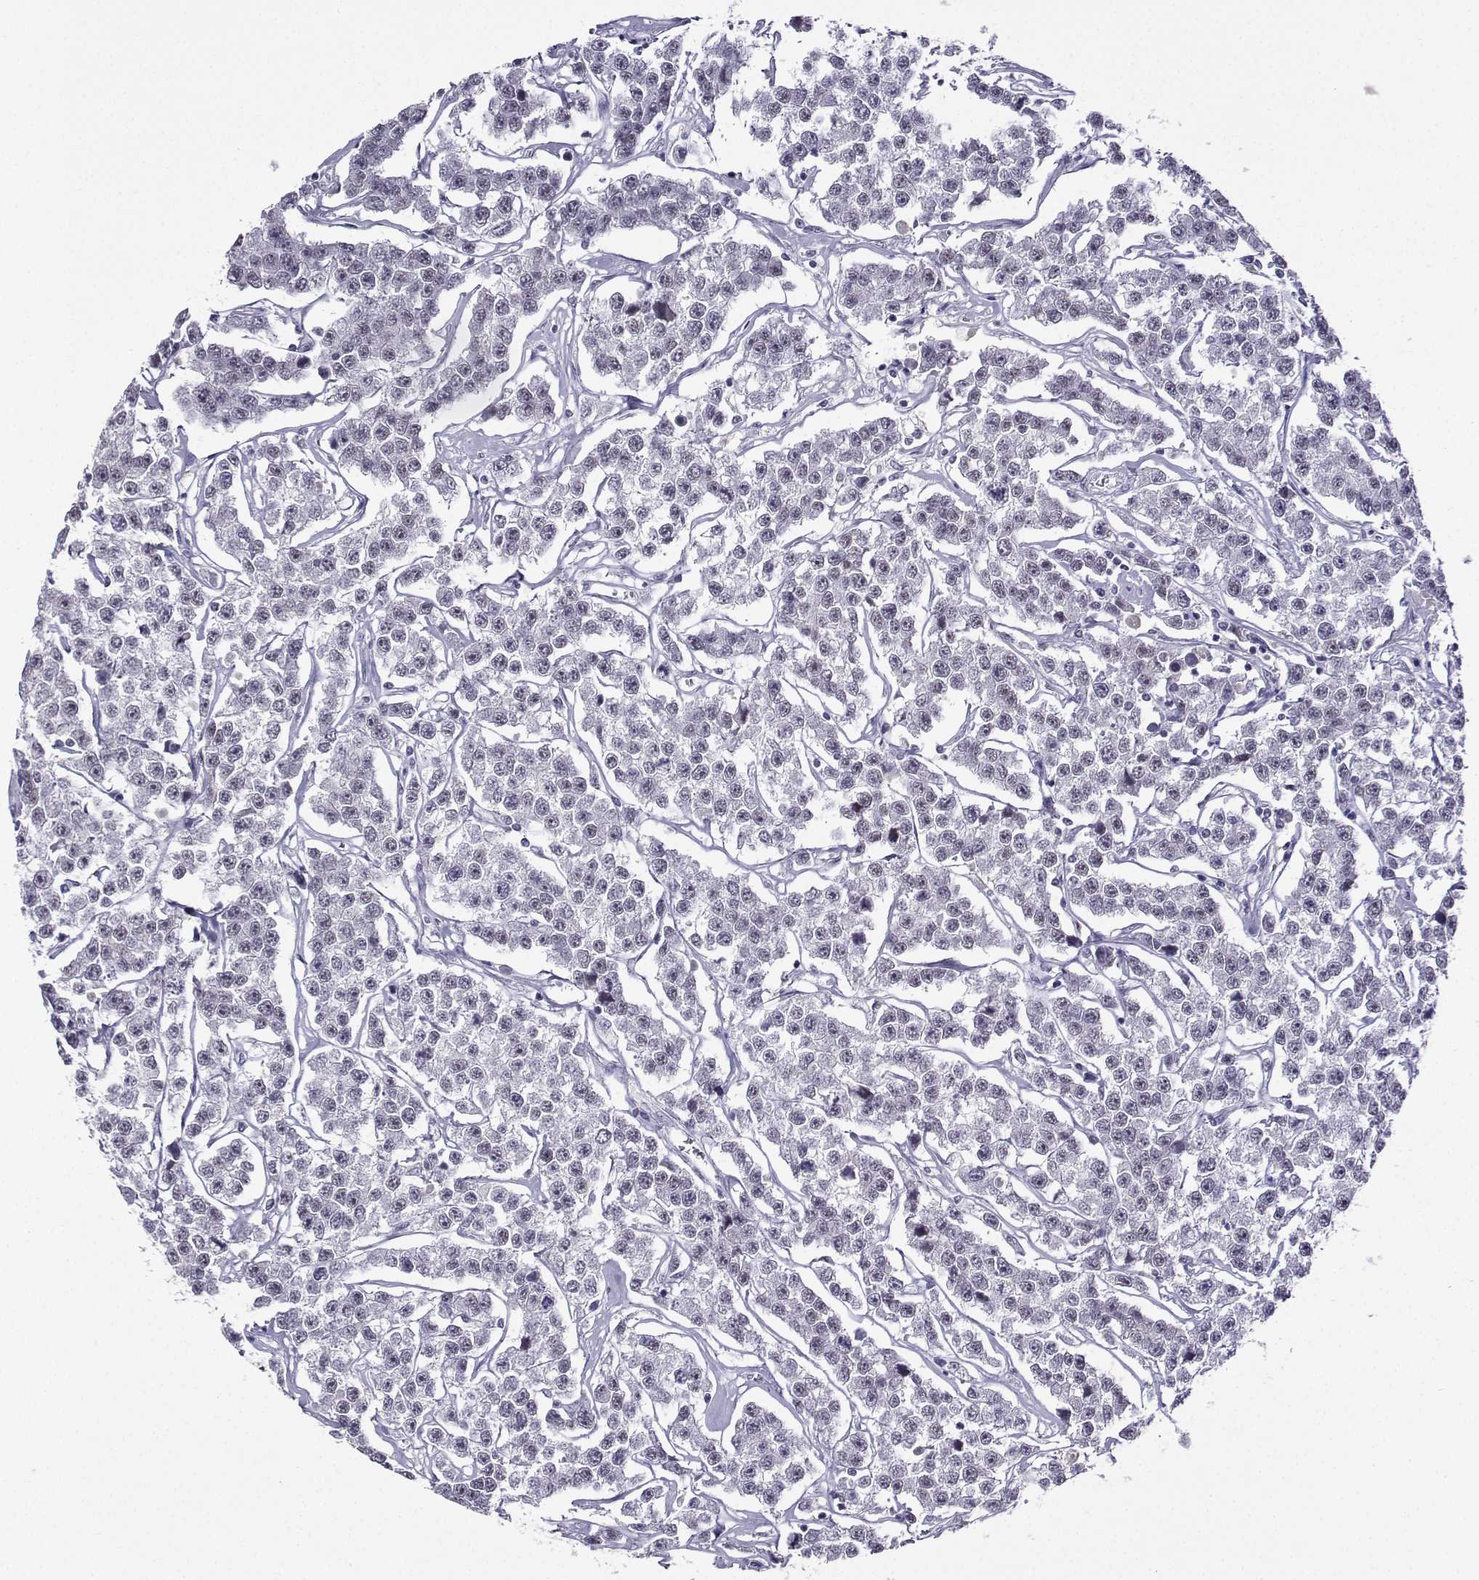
{"staining": {"intensity": "negative", "quantity": "none", "location": "none"}, "tissue": "testis cancer", "cell_type": "Tumor cells", "image_type": "cancer", "snomed": [{"axis": "morphology", "description": "Seminoma, NOS"}, {"axis": "topography", "description": "Testis"}], "caption": "Micrograph shows no protein positivity in tumor cells of testis seminoma tissue.", "gene": "LRFN2", "patient": {"sex": "male", "age": 59}}